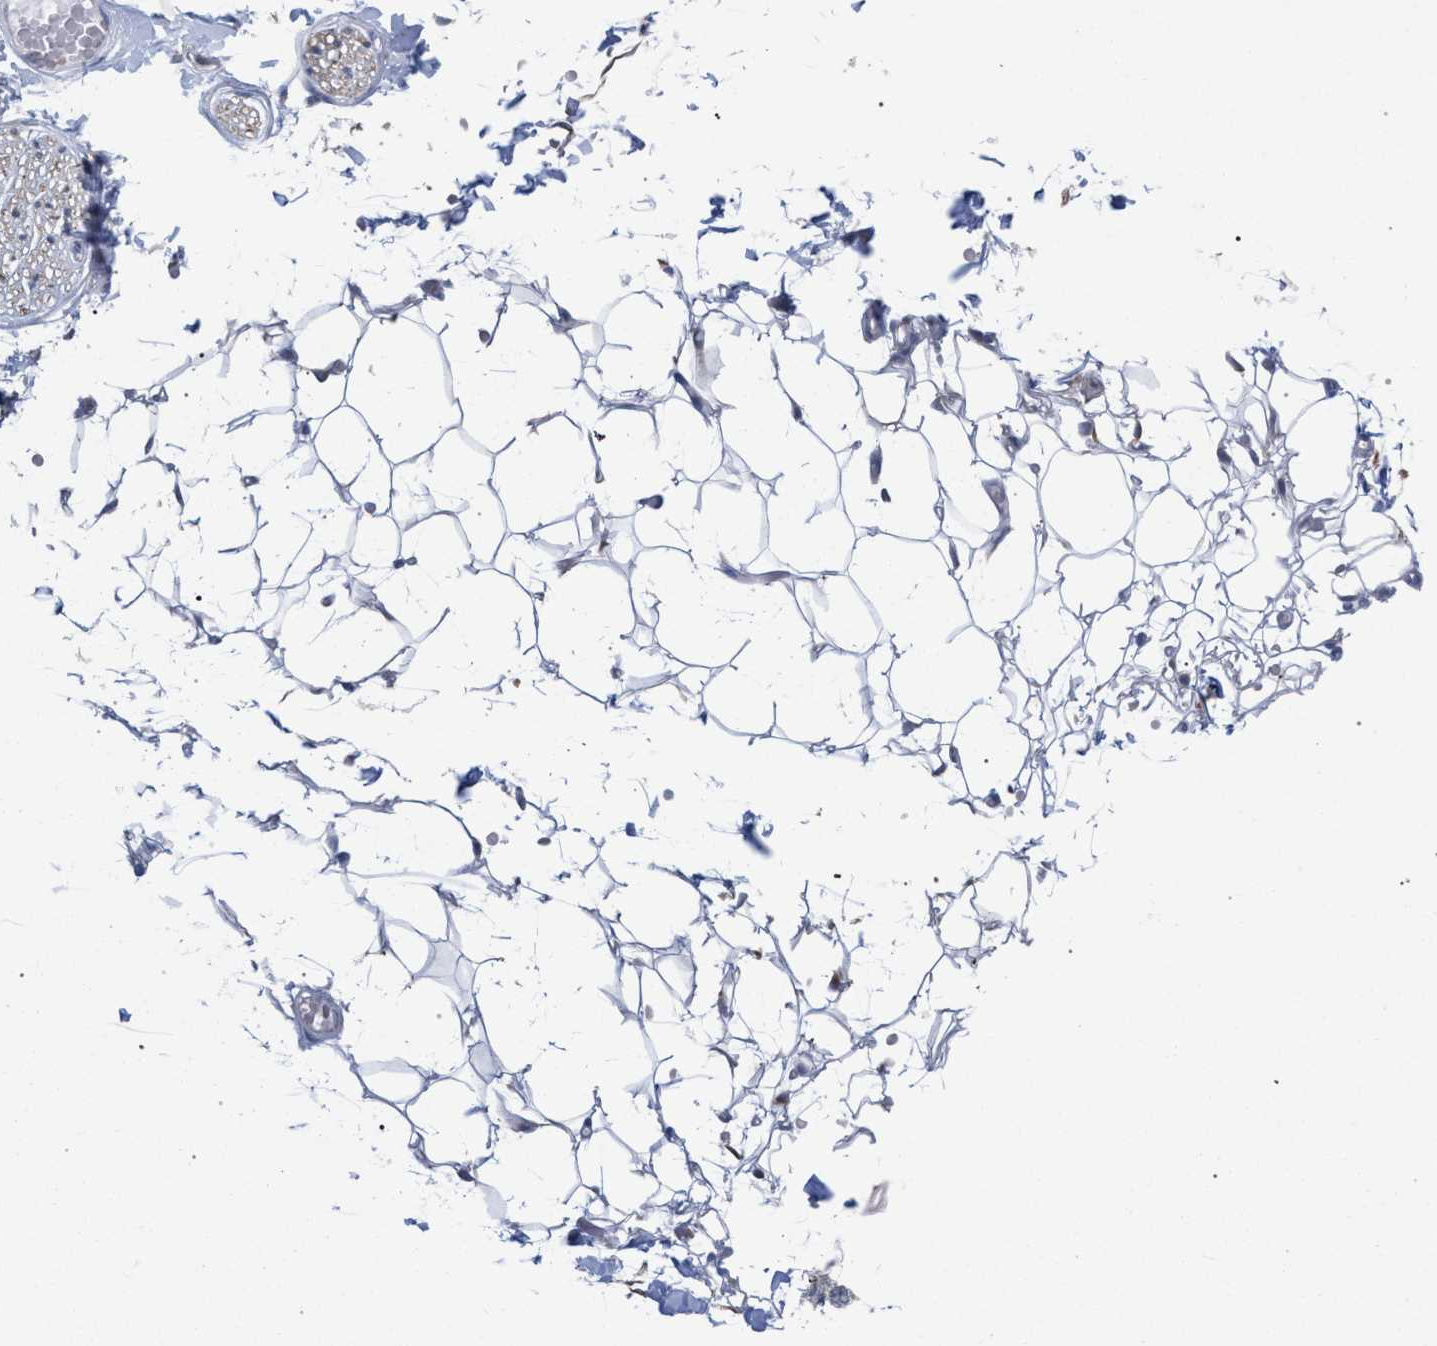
{"staining": {"intensity": "negative", "quantity": "none", "location": "none"}, "tissue": "adipose tissue", "cell_type": "Adipocytes", "image_type": "normal", "snomed": [{"axis": "morphology", "description": "Normal tissue, NOS"}, {"axis": "topography", "description": "Adipose tissue"}, {"axis": "topography", "description": "Vascular tissue"}, {"axis": "topography", "description": "Peripheral nerve tissue"}], "caption": "DAB immunohistochemical staining of normal adipose tissue demonstrates no significant expression in adipocytes.", "gene": "FHOD3", "patient": {"sex": "male", "age": 25}}